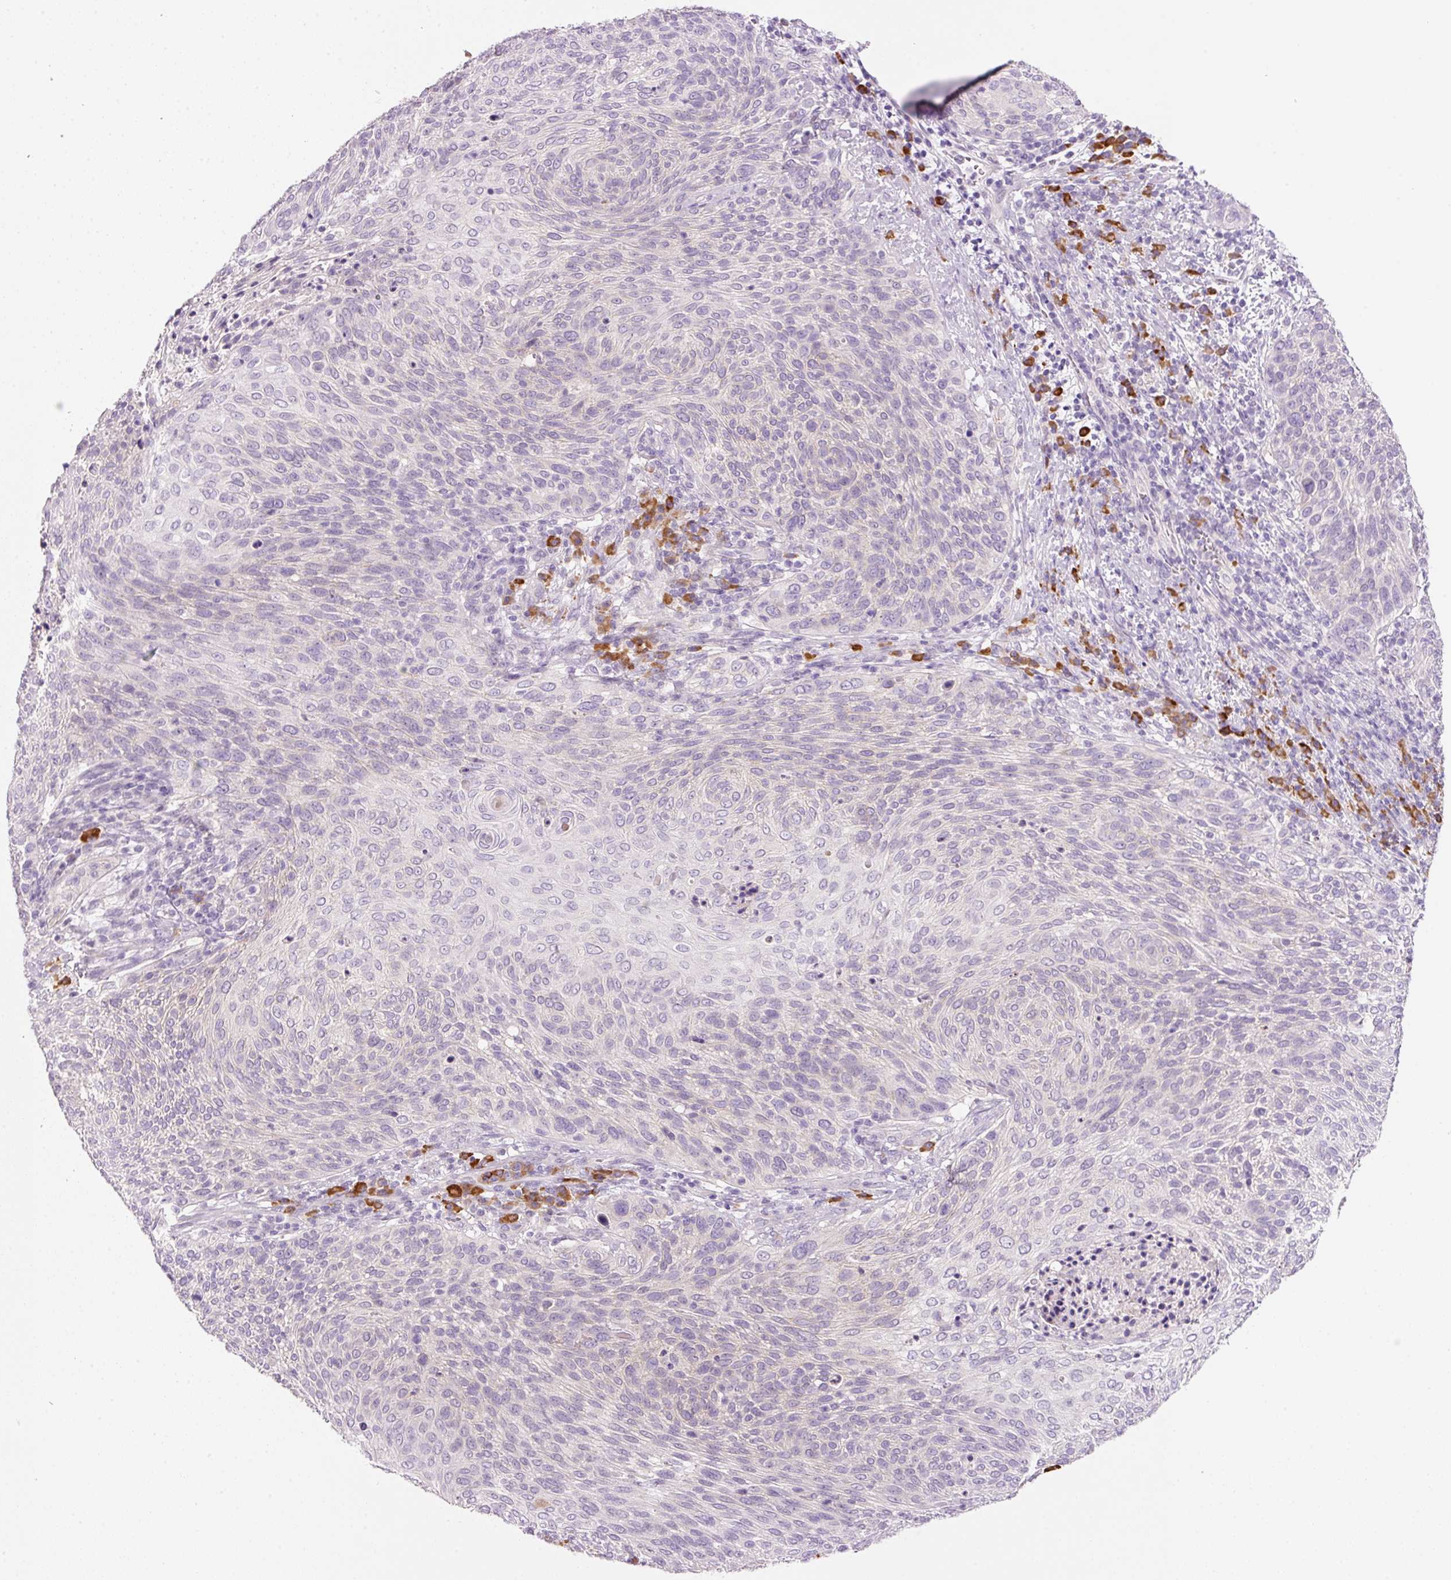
{"staining": {"intensity": "negative", "quantity": "none", "location": "none"}, "tissue": "cervical cancer", "cell_type": "Tumor cells", "image_type": "cancer", "snomed": [{"axis": "morphology", "description": "Squamous cell carcinoma, NOS"}, {"axis": "topography", "description": "Cervix"}], "caption": "Immunohistochemistry (IHC) image of human cervical squamous cell carcinoma stained for a protein (brown), which exhibits no positivity in tumor cells.", "gene": "TENT5C", "patient": {"sex": "female", "age": 31}}